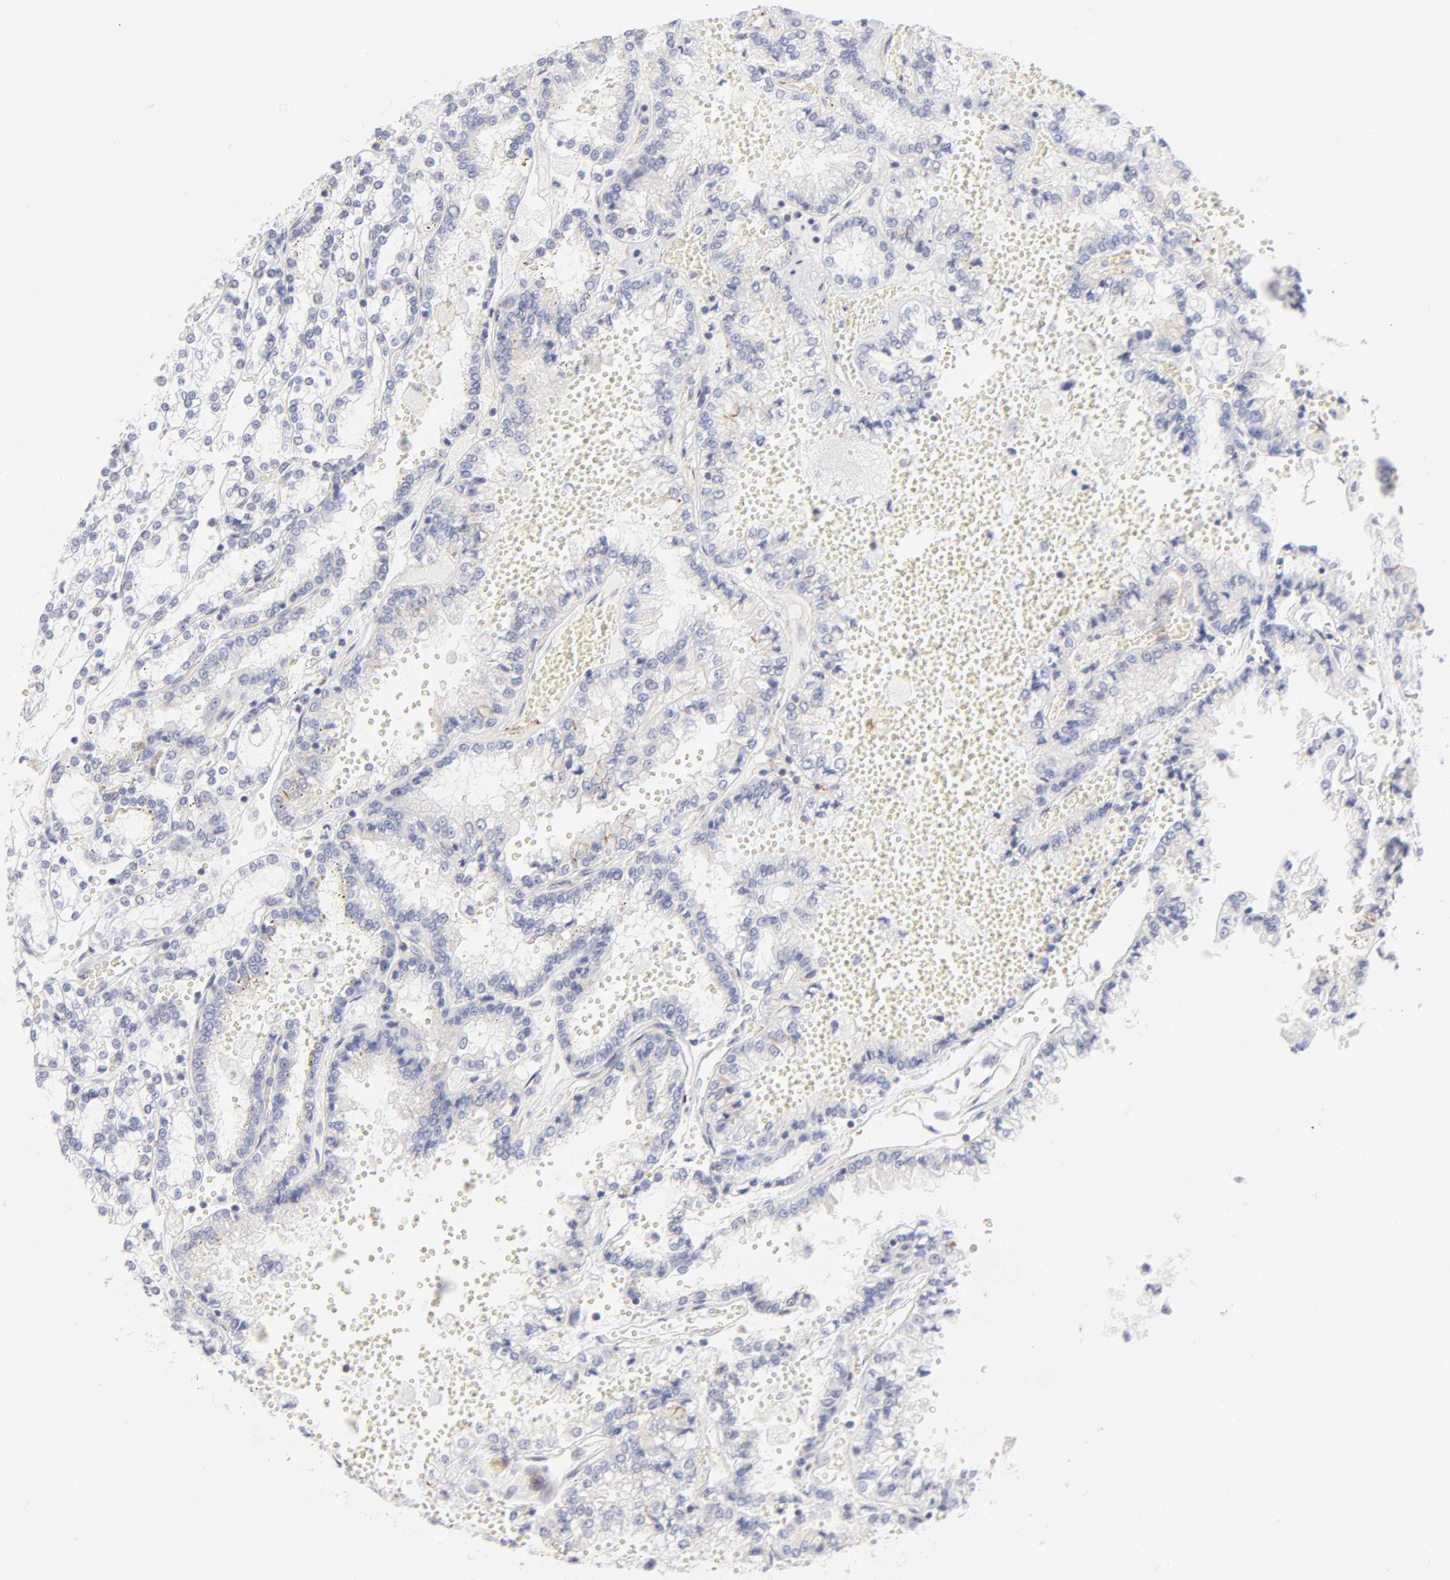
{"staining": {"intensity": "negative", "quantity": "none", "location": "none"}, "tissue": "renal cancer", "cell_type": "Tumor cells", "image_type": "cancer", "snomed": [{"axis": "morphology", "description": "Adenocarcinoma, NOS"}, {"axis": "topography", "description": "Kidney"}], "caption": "Photomicrograph shows no significant protein staining in tumor cells of renal cancer (adenocarcinoma). Nuclei are stained in blue.", "gene": "ACTA2", "patient": {"sex": "female", "age": 56}}